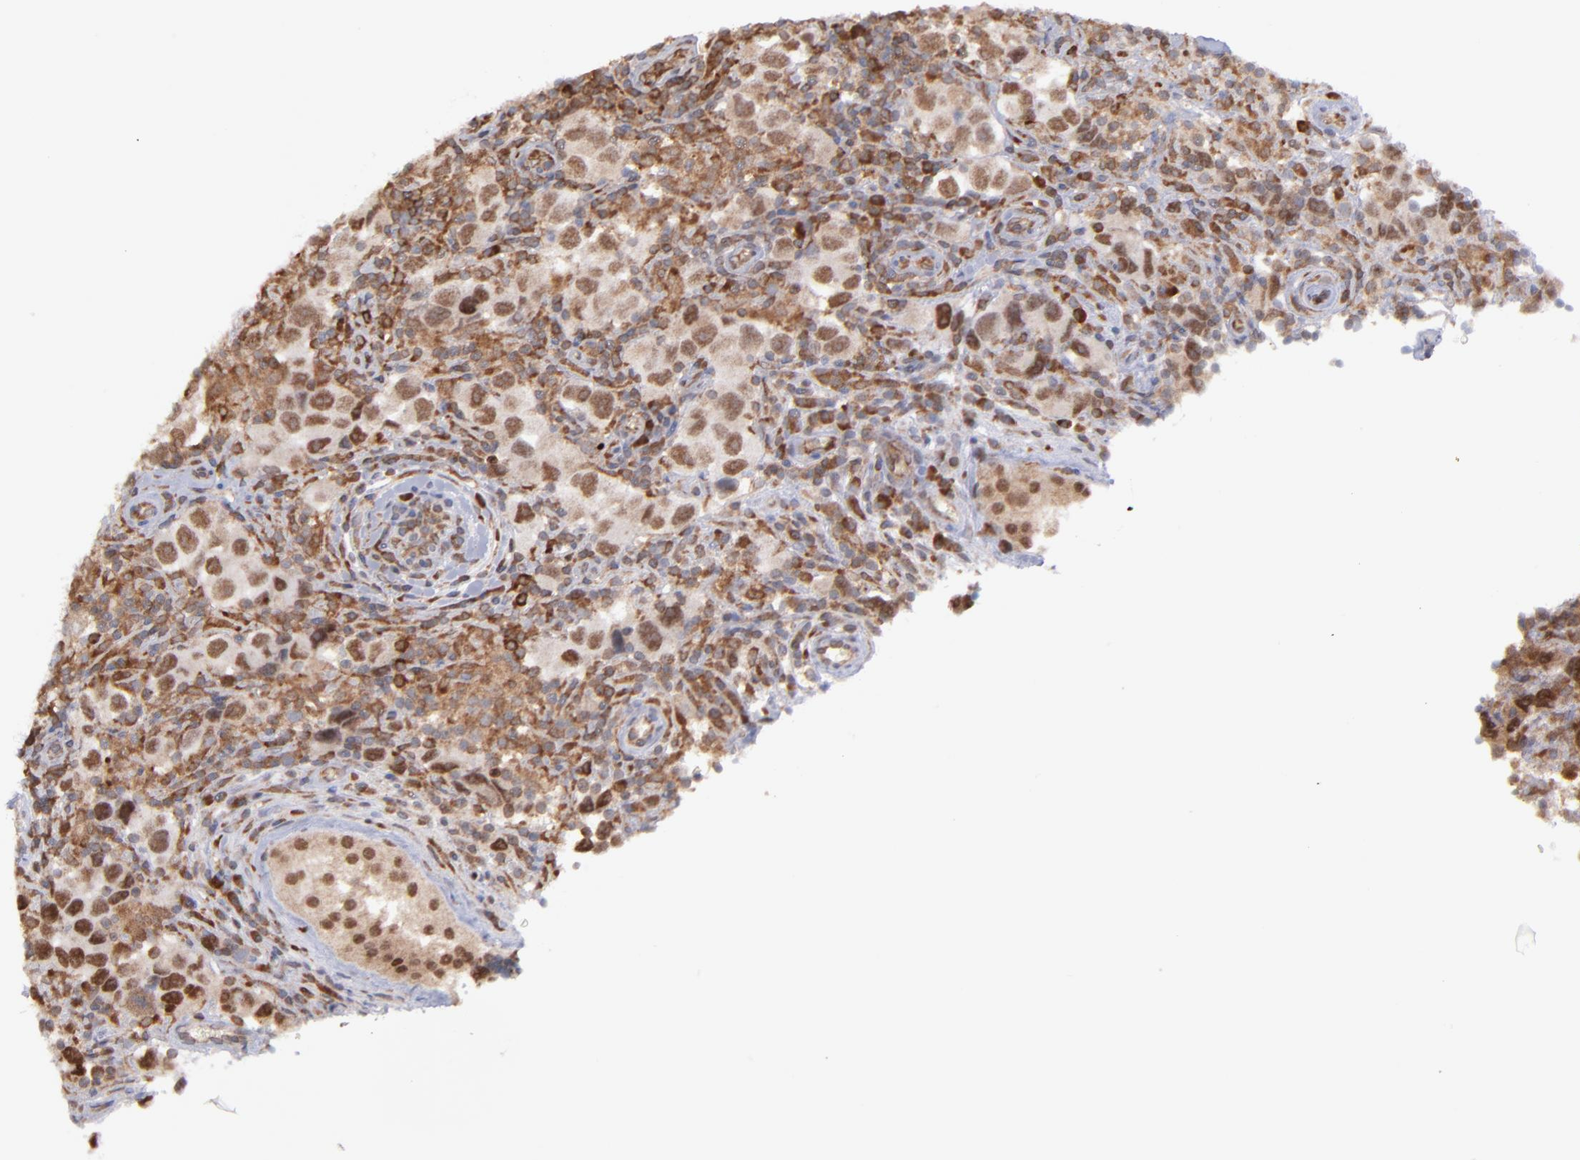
{"staining": {"intensity": "moderate", "quantity": ">75%", "location": "nuclear"}, "tissue": "testis cancer", "cell_type": "Tumor cells", "image_type": "cancer", "snomed": [{"axis": "morphology", "description": "Carcinoma, Embryonal, NOS"}, {"axis": "topography", "description": "Testis"}], "caption": "Testis cancer stained with IHC reveals moderate nuclear staining in about >75% of tumor cells.", "gene": "OAS1", "patient": {"sex": "male", "age": 21}}